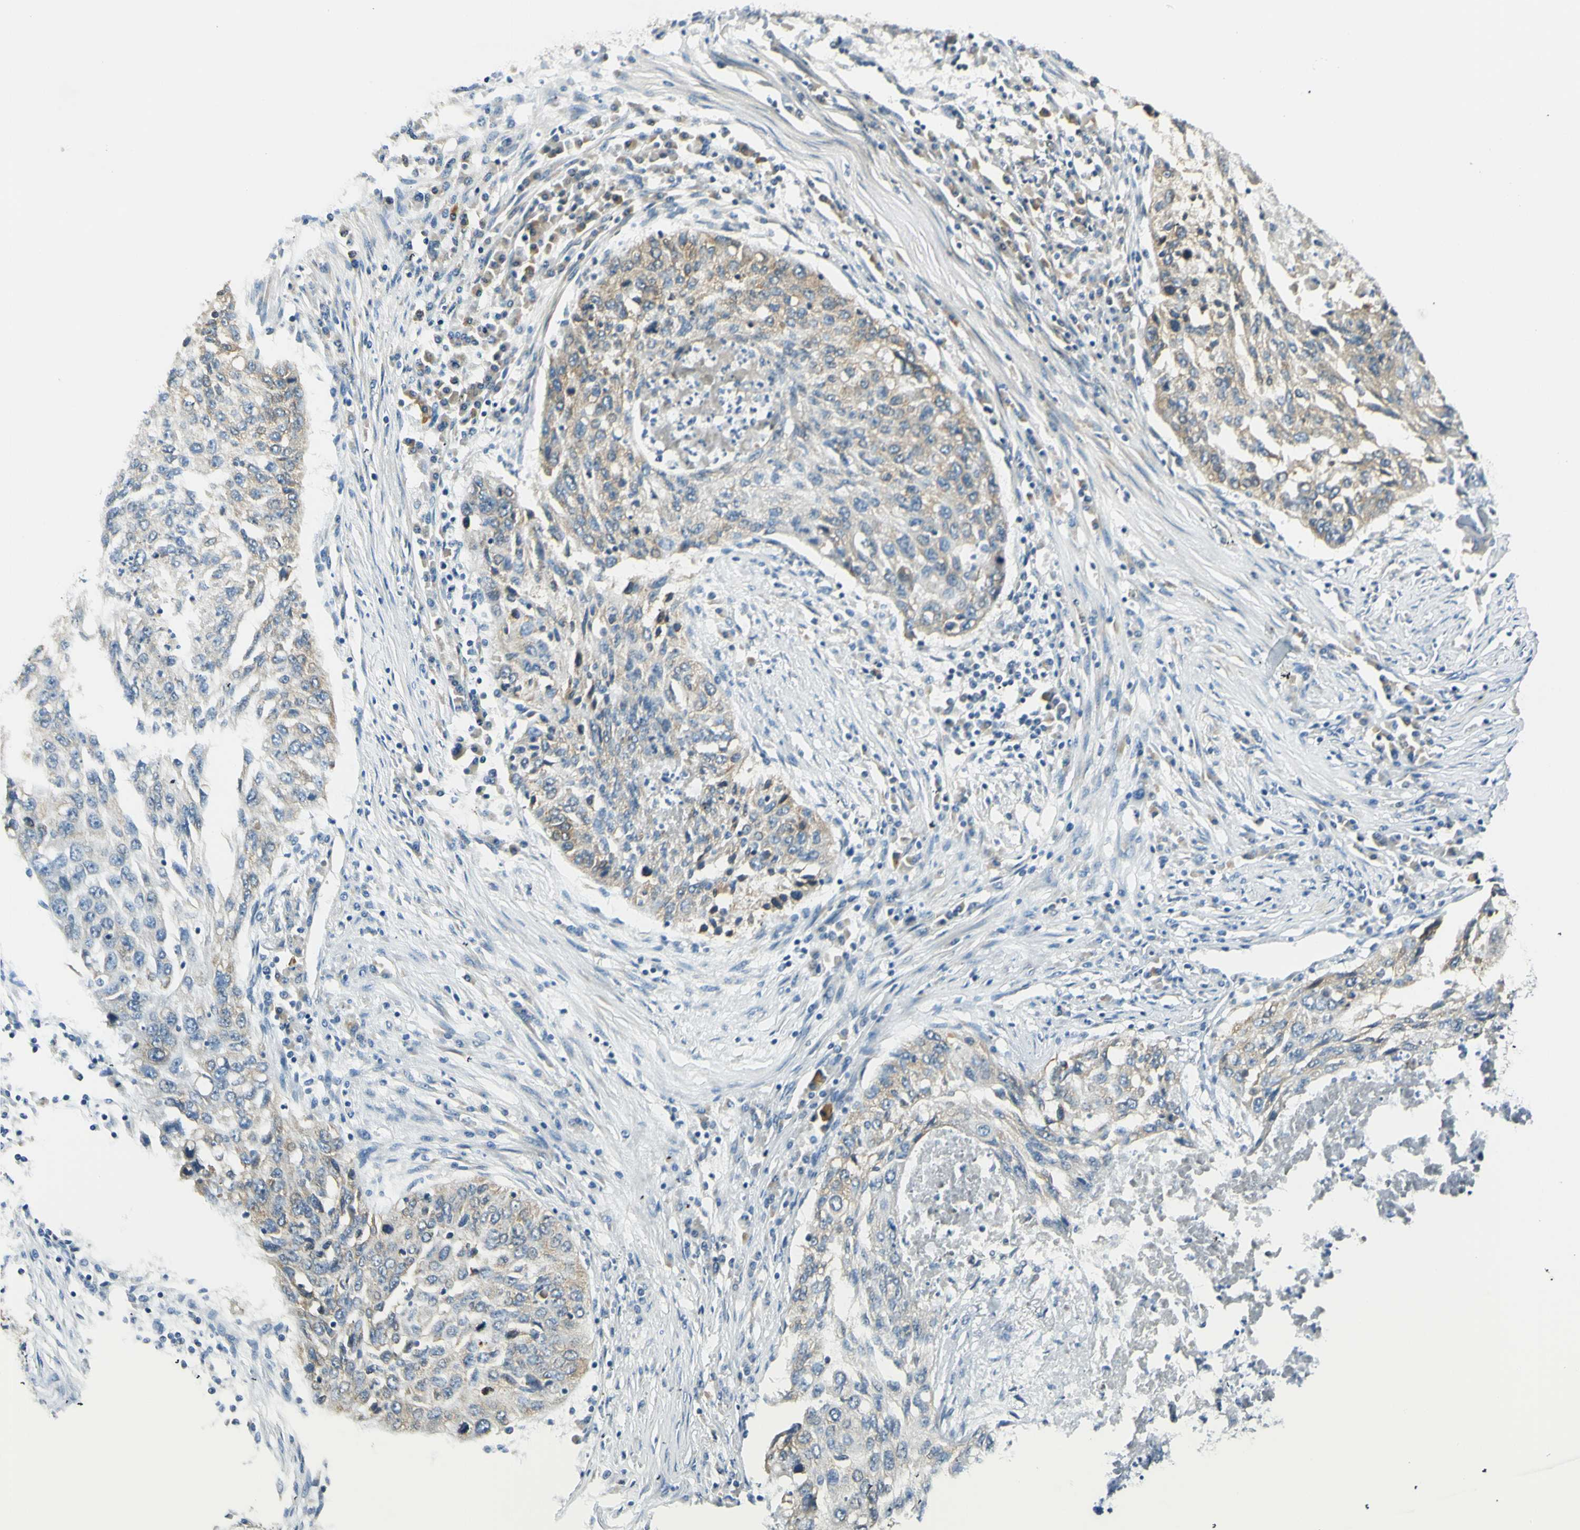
{"staining": {"intensity": "weak", "quantity": "<25%", "location": "cytoplasmic/membranous"}, "tissue": "lung cancer", "cell_type": "Tumor cells", "image_type": "cancer", "snomed": [{"axis": "morphology", "description": "Squamous cell carcinoma, NOS"}, {"axis": "topography", "description": "Lung"}], "caption": "DAB (3,3'-diaminobenzidine) immunohistochemical staining of human lung cancer (squamous cell carcinoma) reveals no significant expression in tumor cells.", "gene": "IGDCC4", "patient": {"sex": "female", "age": 63}}